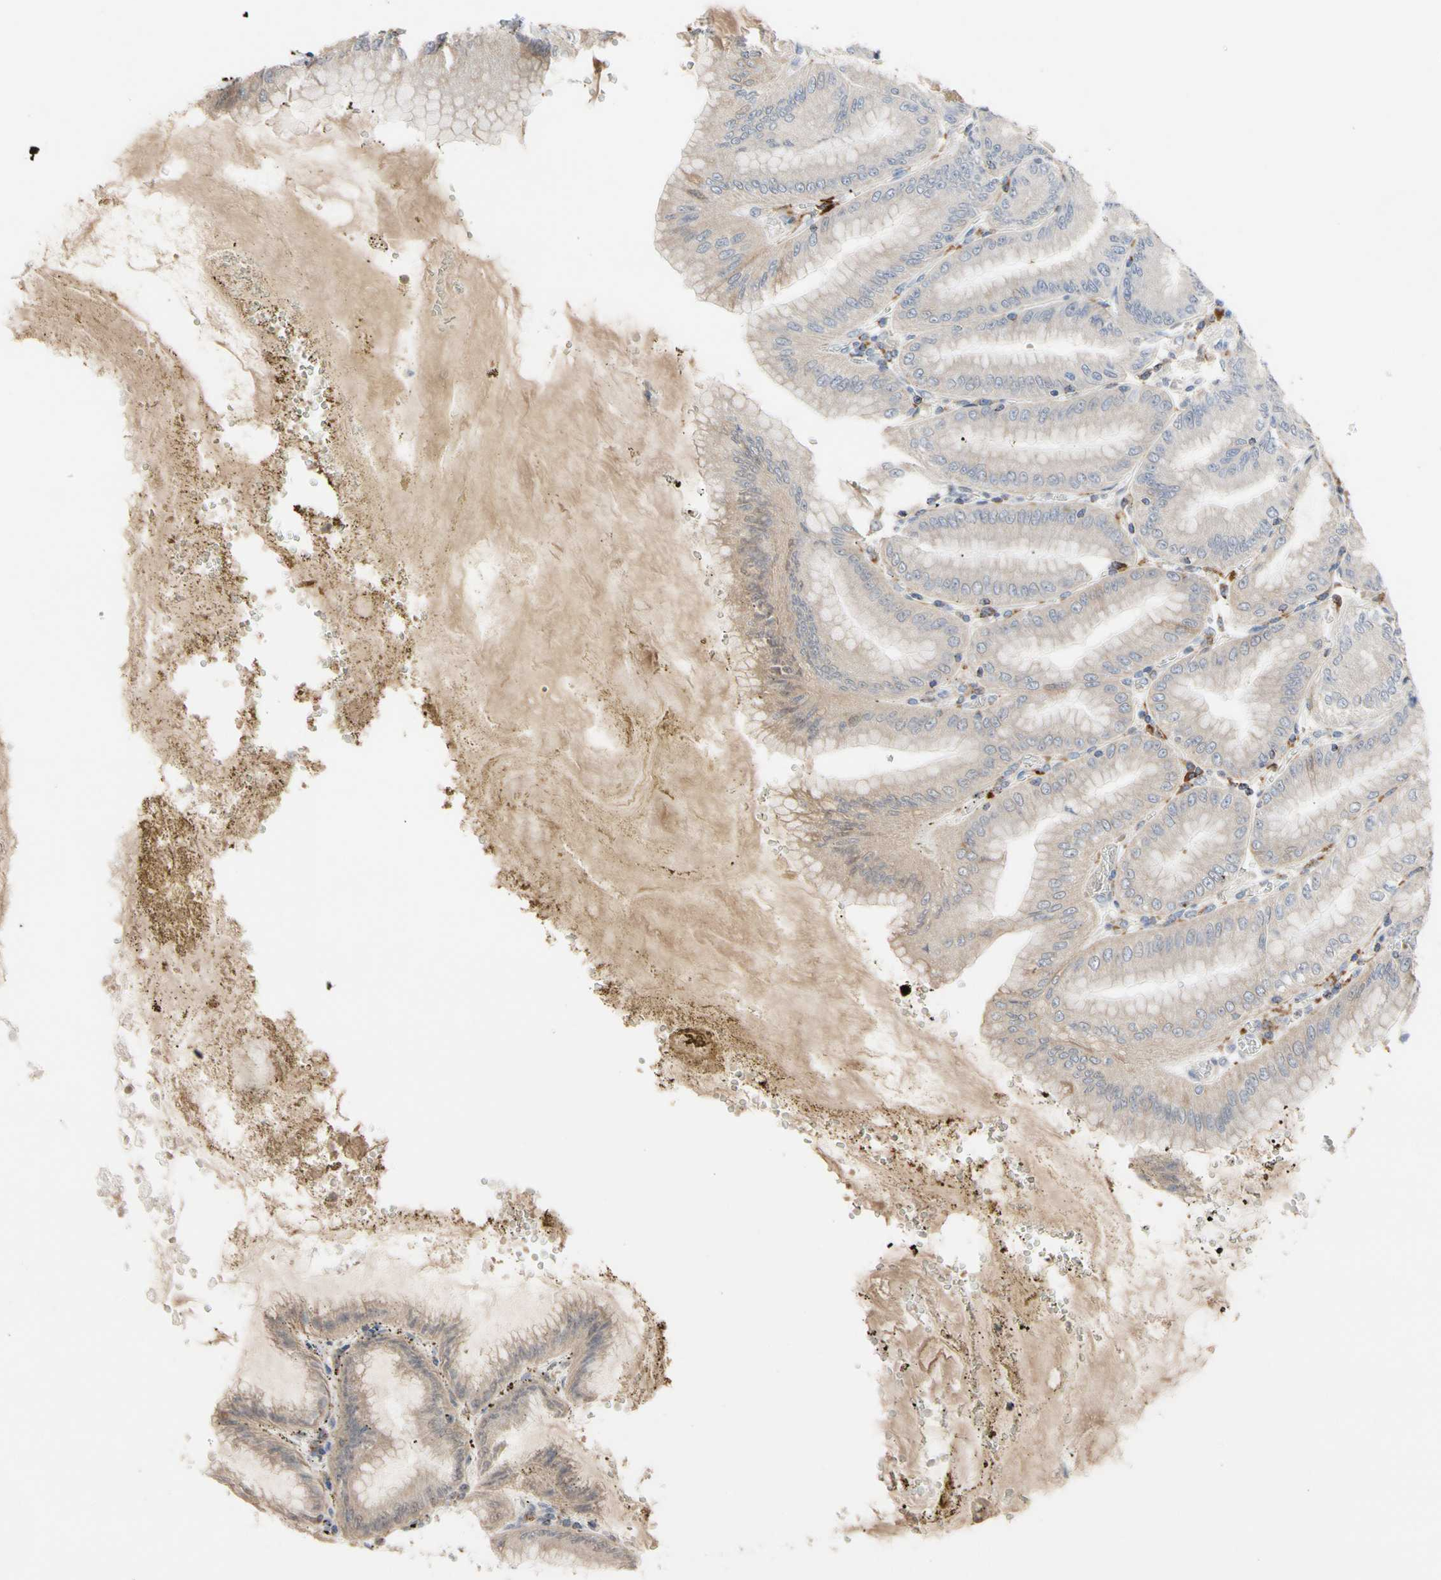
{"staining": {"intensity": "weak", "quantity": "25%-75%", "location": "cytoplasmic/membranous"}, "tissue": "stomach", "cell_type": "Glandular cells", "image_type": "normal", "snomed": [{"axis": "morphology", "description": "Normal tissue, NOS"}, {"axis": "topography", "description": "Stomach, lower"}], "caption": "IHC (DAB (3,3'-diaminobenzidine)) staining of unremarkable stomach demonstrates weak cytoplasmic/membranous protein expression in approximately 25%-75% of glandular cells. (brown staining indicates protein expression, while blue staining denotes nuclei).", "gene": "ADA2", "patient": {"sex": "male", "age": 71}}